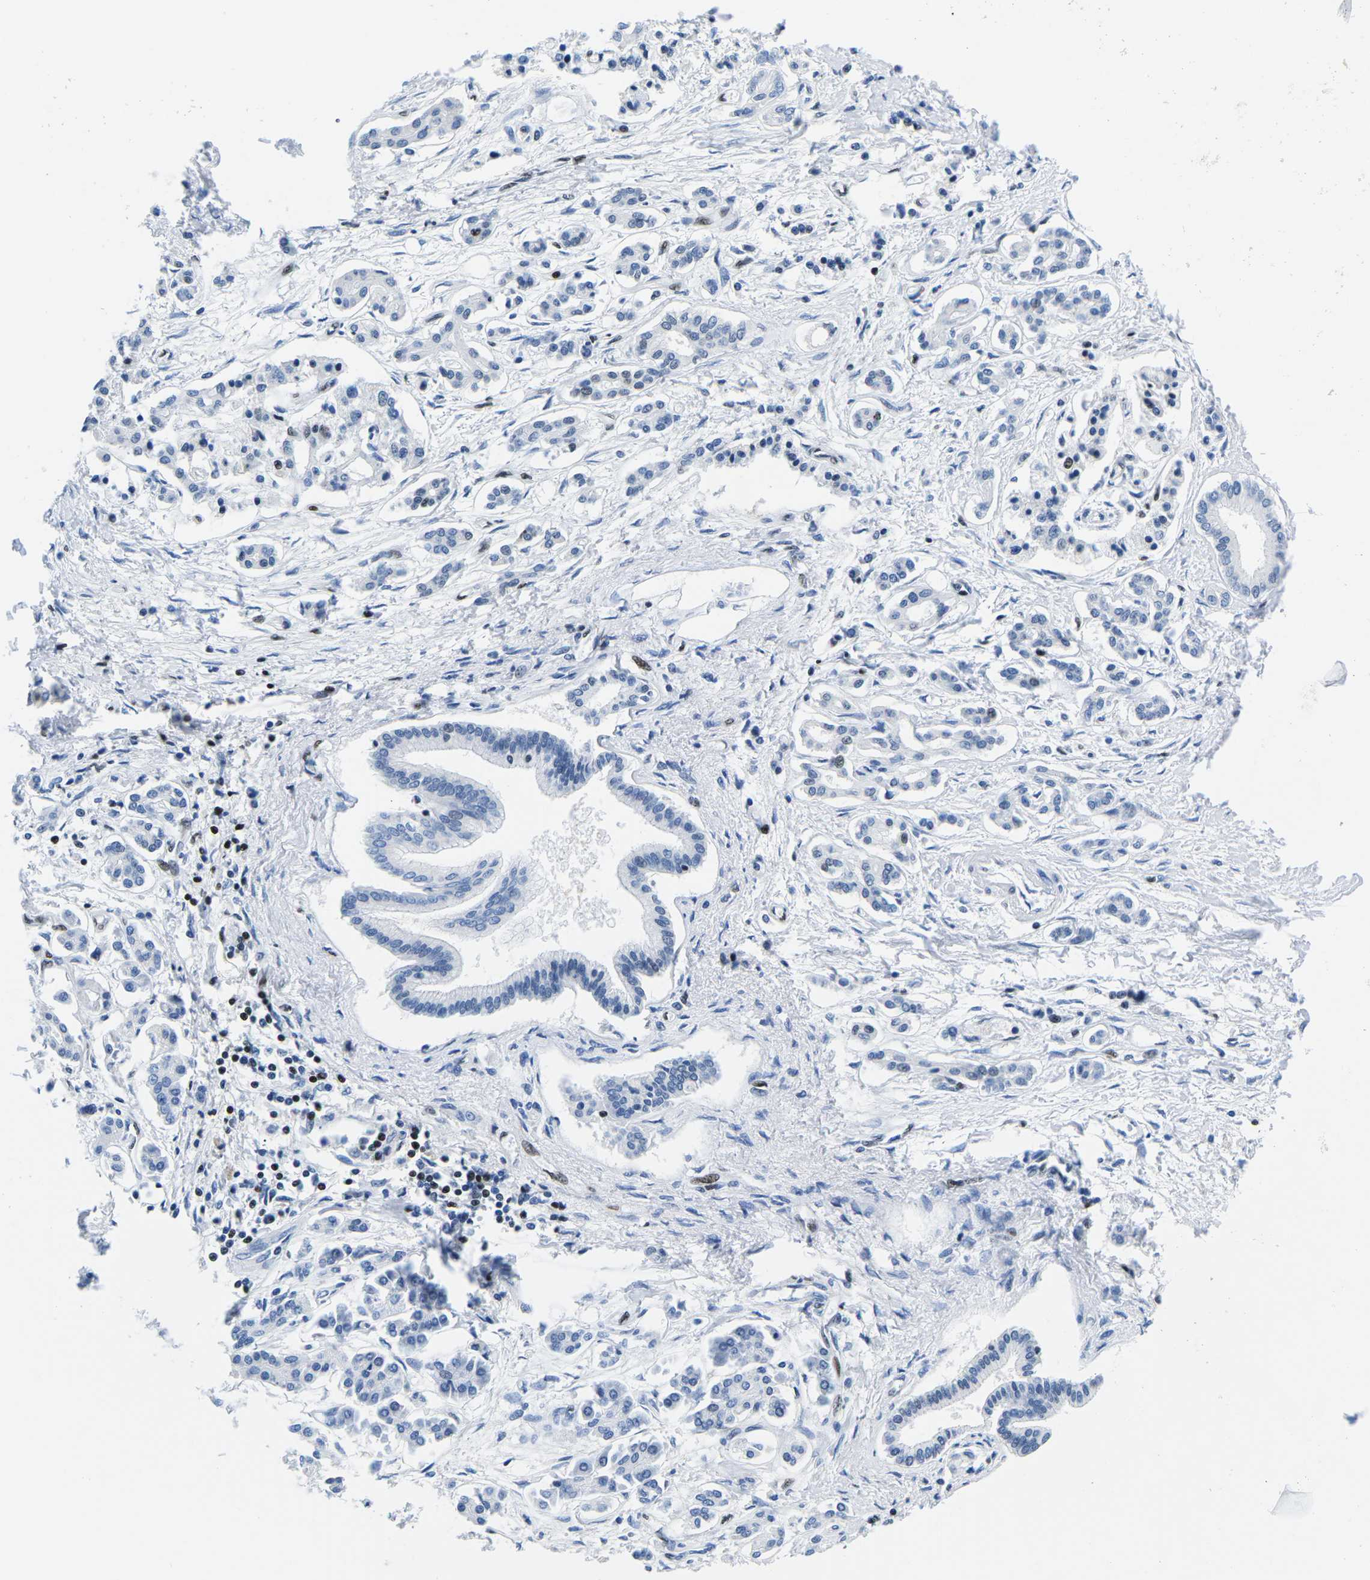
{"staining": {"intensity": "negative", "quantity": "none", "location": "none"}, "tissue": "pancreatic cancer", "cell_type": "Tumor cells", "image_type": "cancer", "snomed": [{"axis": "morphology", "description": "Adenocarcinoma, NOS"}, {"axis": "topography", "description": "Pancreas"}], "caption": "IHC of pancreatic cancer (adenocarcinoma) exhibits no expression in tumor cells.", "gene": "ATF1", "patient": {"sex": "male", "age": 56}}